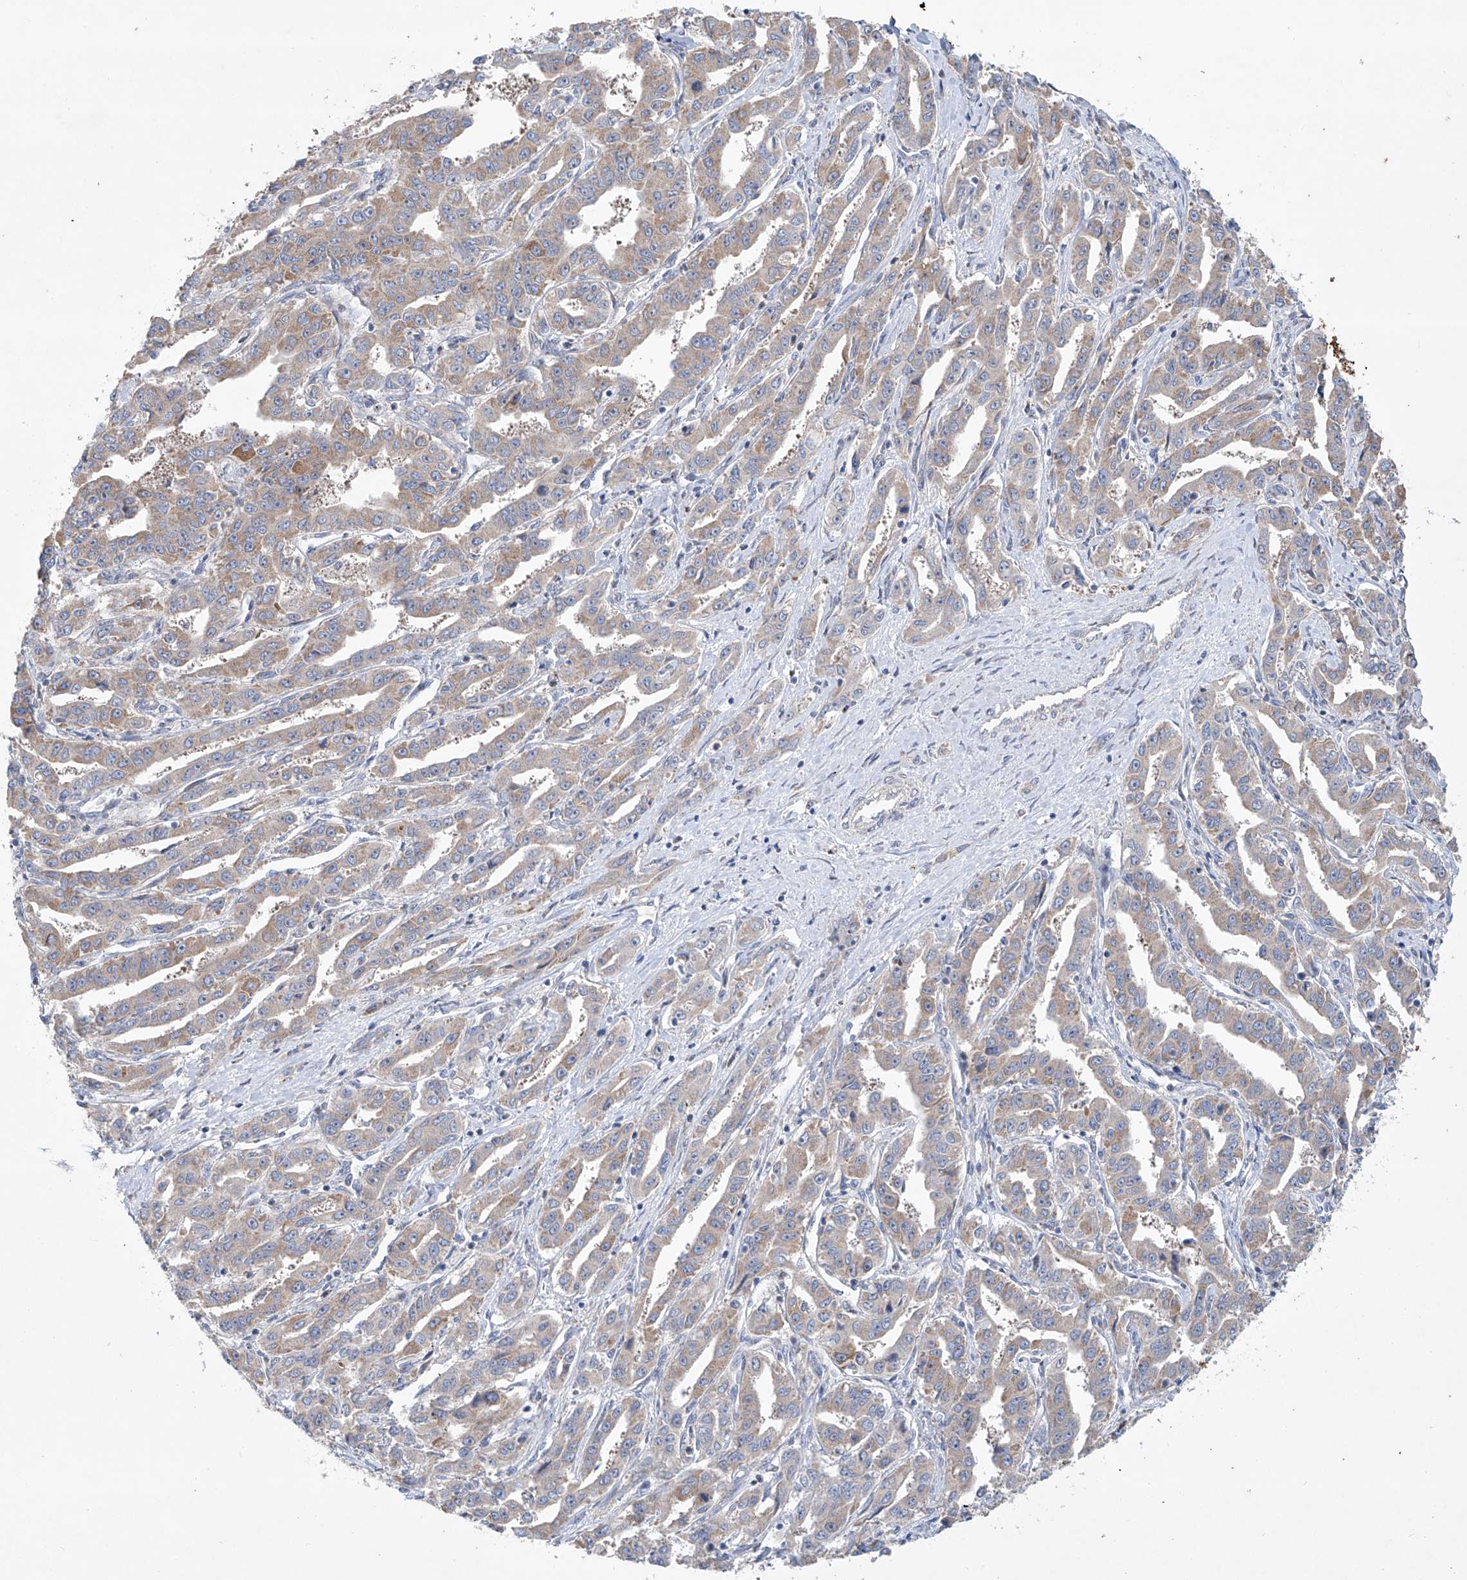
{"staining": {"intensity": "weak", "quantity": "<25%", "location": "cytoplasmic/membranous"}, "tissue": "liver cancer", "cell_type": "Tumor cells", "image_type": "cancer", "snomed": [{"axis": "morphology", "description": "Cholangiocarcinoma"}, {"axis": "topography", "description": "Liver"}], "caption": "Cholangiocarcinoma (liver) was stained to show a protein in brown. There is no significant staining in tumor cells.", "gene": "KLC4", "patient": {"sex": "male", "age": 59}}